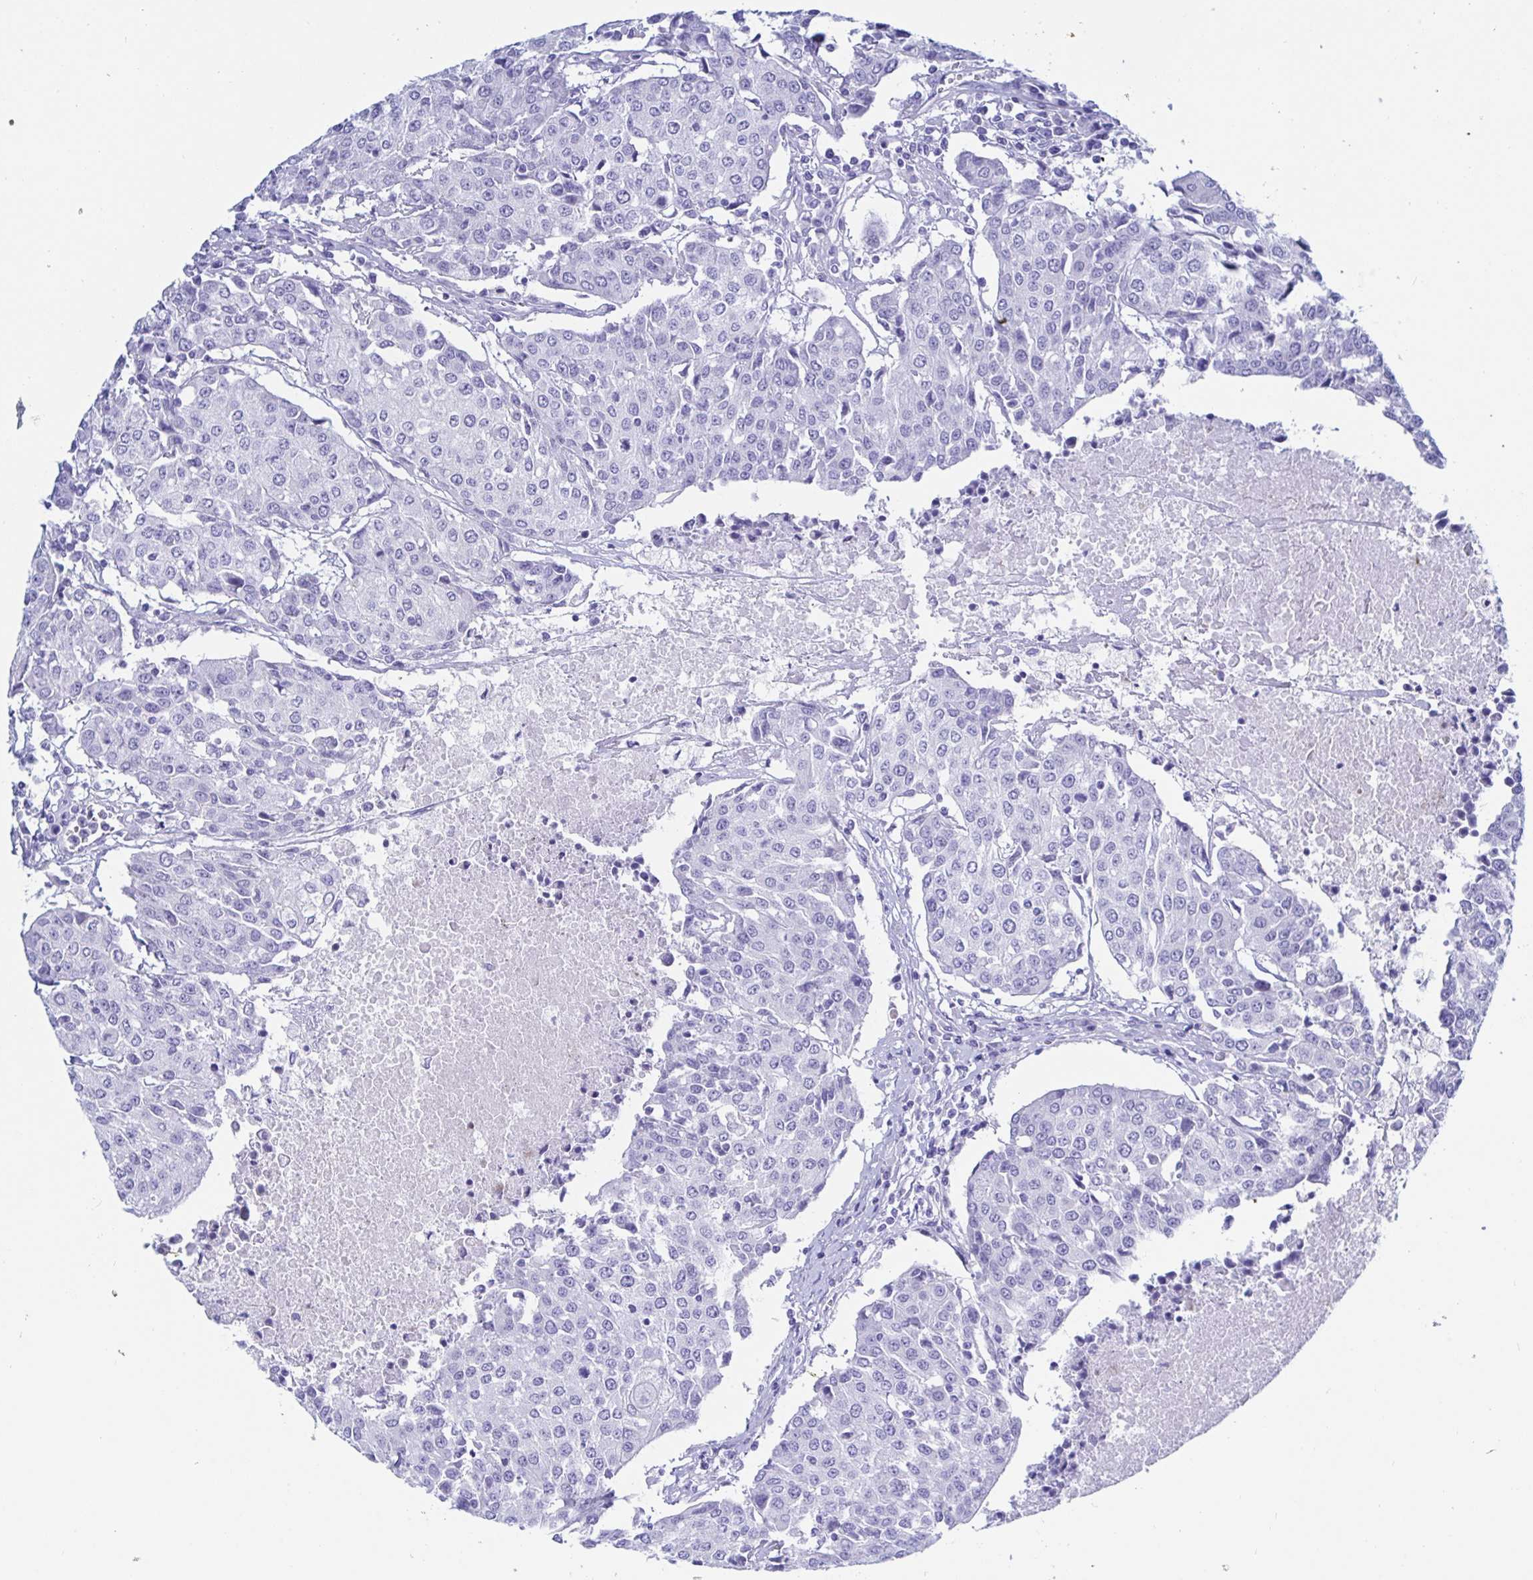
{"staining": {"intensity": "negative", "quantity": "none", "location": "none"}, "tissue": "urothelial cancer", "cell_type": "Tumor cells", "image_type": "cancer", "snomed": [{"axis": "morphology", "description": "Urothelial carcinoma, High grade"}, {"axis": "topography", "description": "Urinary bladder"}], "caption": "Immunohistochemistry (IHC) of human urothelial cancer displays no expression in tumor cells. The staining was performed using DAB to visualize the protein expression in brown, while the nuclei were stained in blue with hematoxylin (Magnification: 20x).", "gene": "KCNH6", "patient": {"sex": "female", "age": 85}}